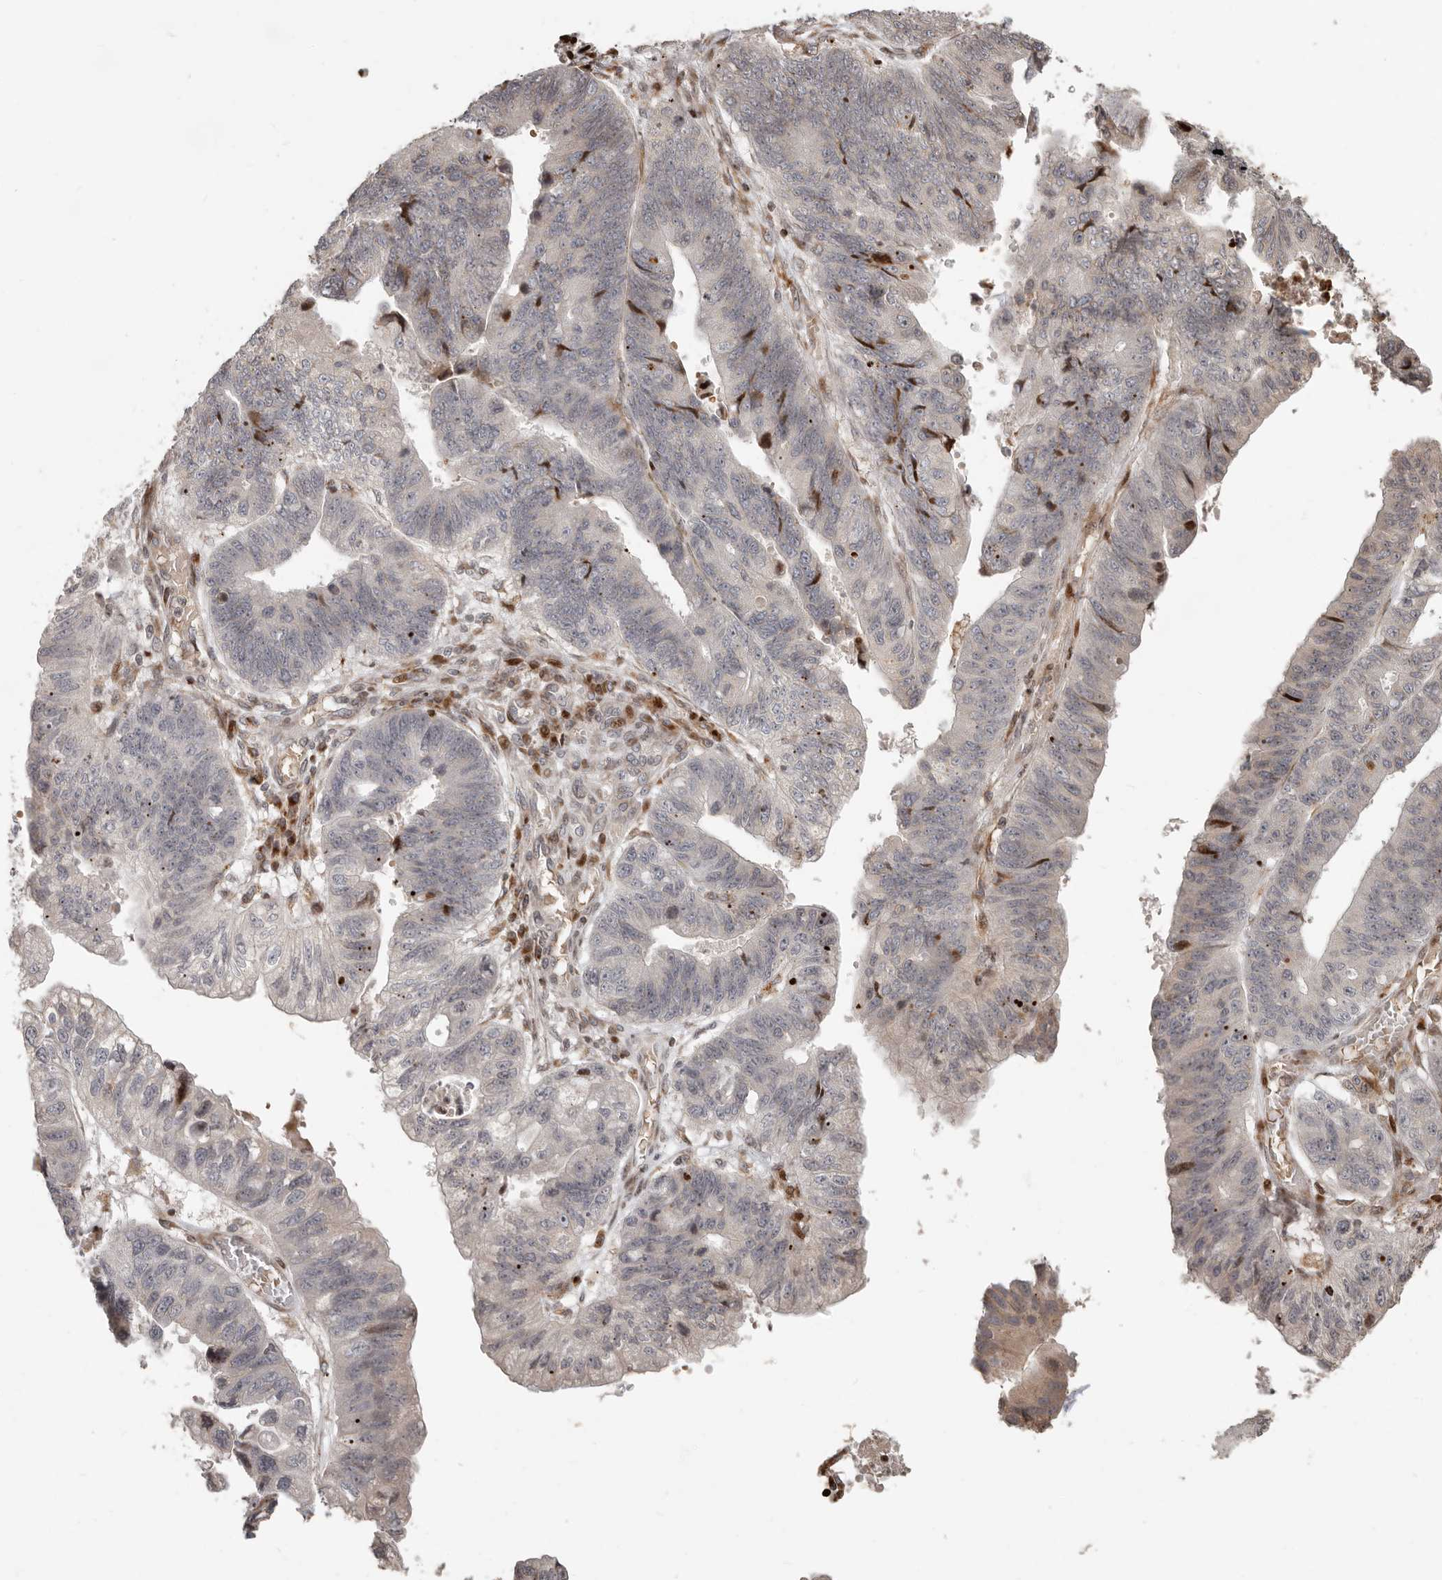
{"staining": {"intensity": "negative", "quantity": "none", "location": "none"}, "tissue": "stomach cancer", "cell_type": "Tumor cells", "image_type": "cancer", "snomed": [{"axis": "morphology", "description": "Adenocarcinoma, NOS"}, {"axis": "topography", "description": "Stomach"}], "caption": "Protein analysis of stomach cancer (adenocarcinoma) displays no significant positivity in tumor cells.", "gene": "TRIM4", "patient": {"sex": "male", "age": 59}}